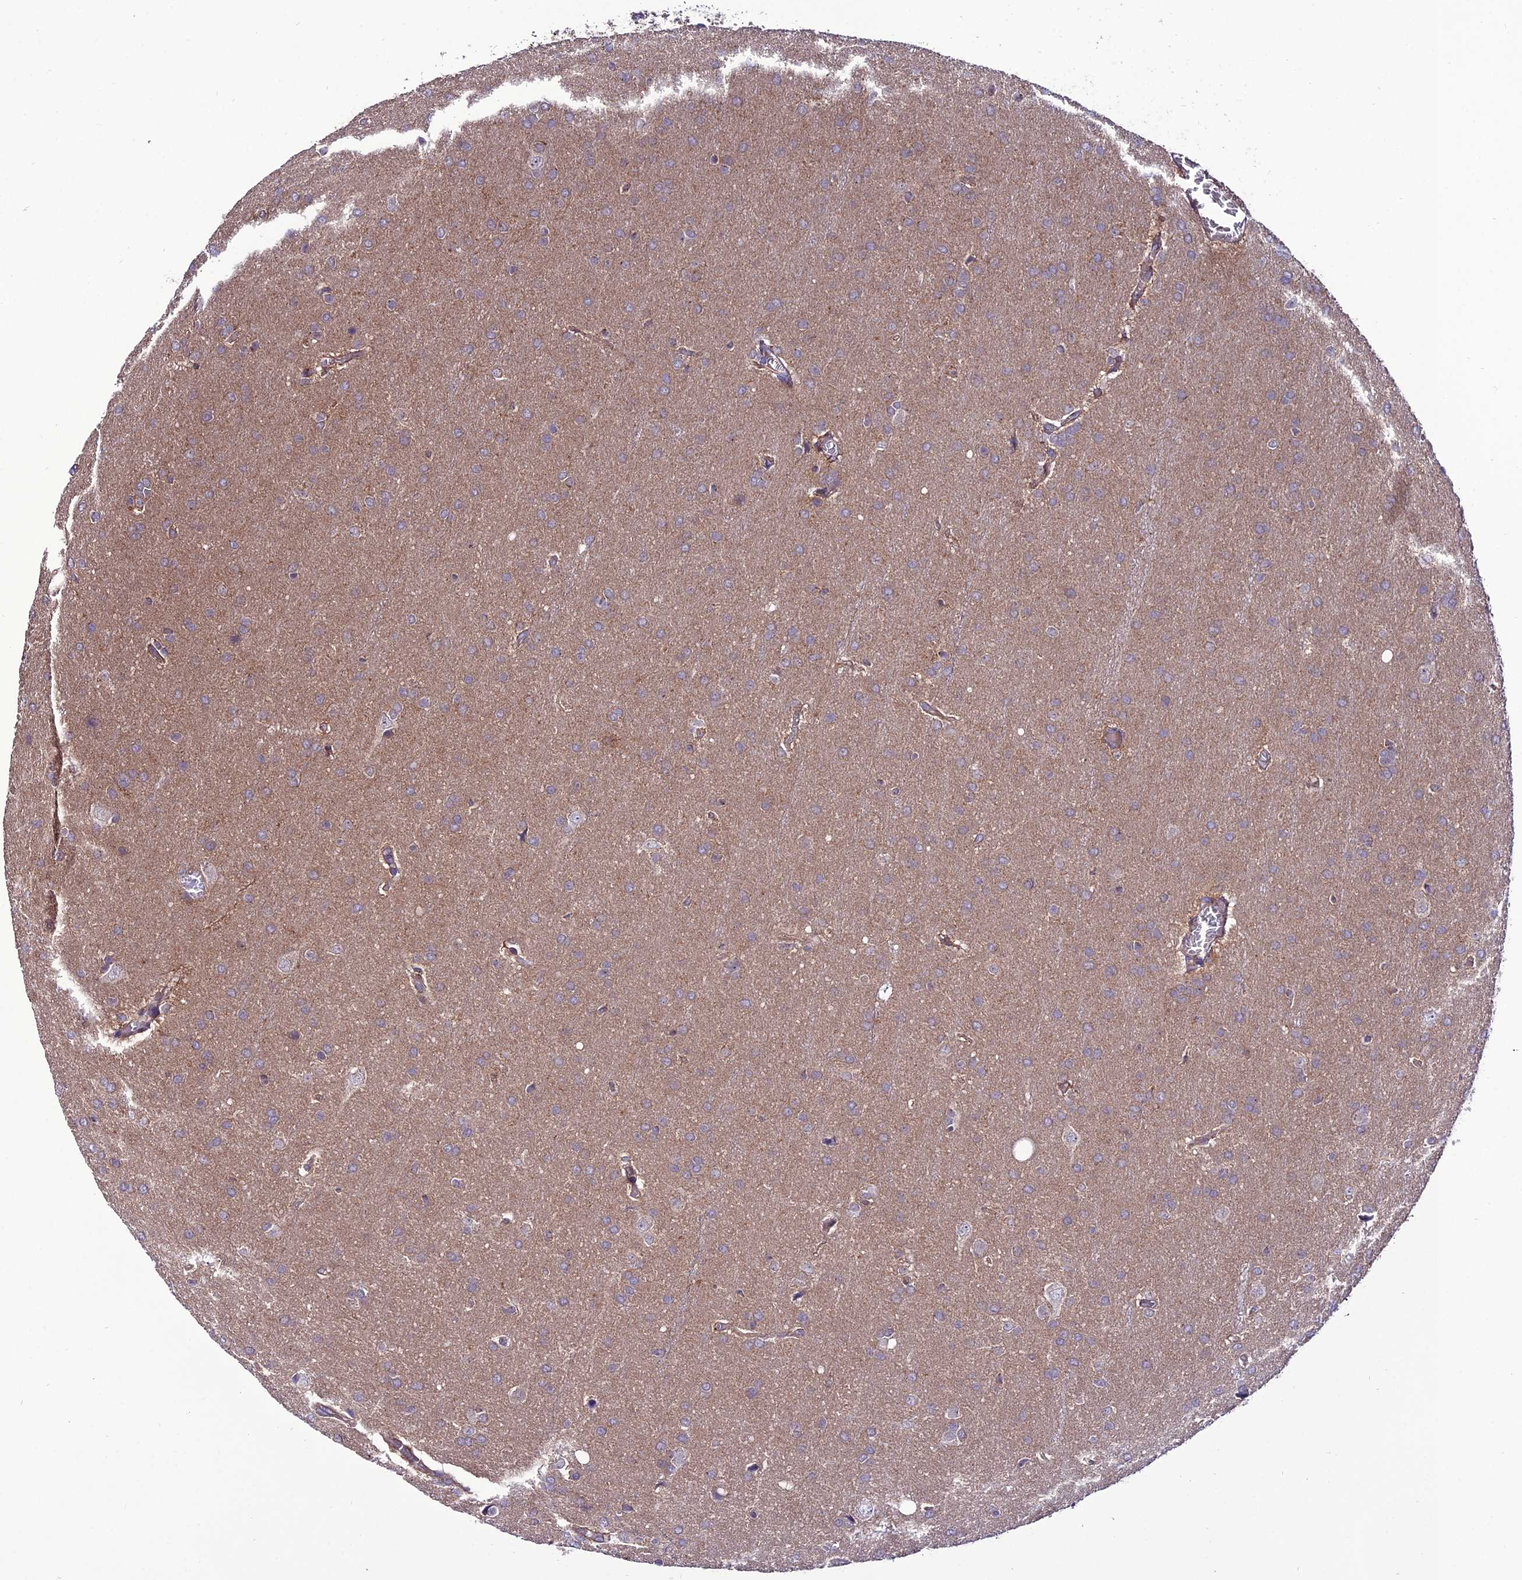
{"staining": {"intensity": "negative", "quantity": "none", "location": "none"}, "tissue": "glioma", "cell_type": "Tumor cells", "image_type": "cancer", "snomed": [{"axis": "morphology", "description": "Glioma, malignant, Low grade"}, {"axis": "topography", "description": "Brain"}], "caption": "This is a photomicrograph of immunohistochemistry (IHC) staining of glioma, which shows no expression in tumor cells.", "gene": "PPIL3", "patient": {"sex": "female", "age": 32}}